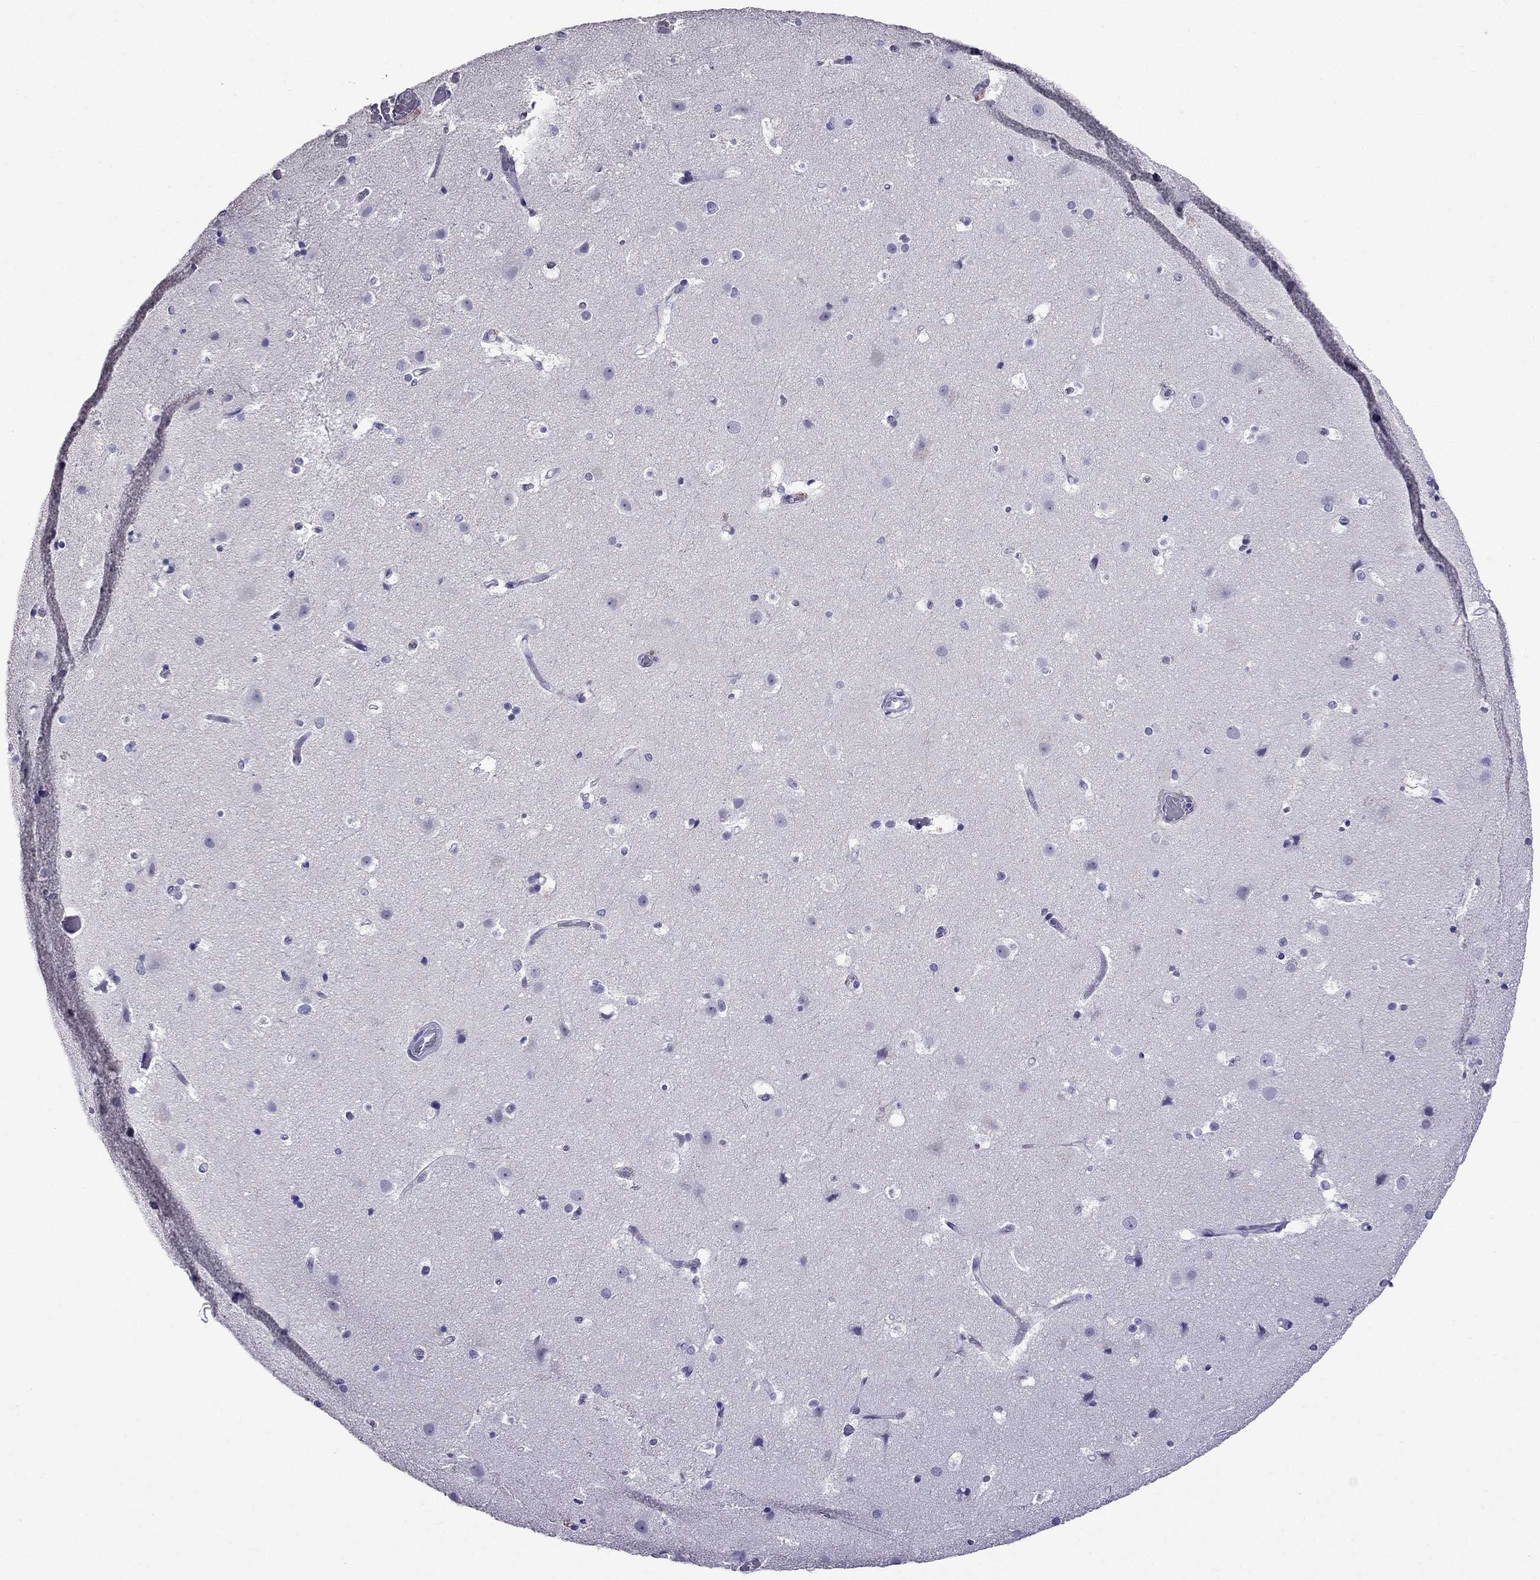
{"staining": {"intensity": "negative", "quantity": "none", "location": "none"}, "tissue": "cerebral cortex", "cell_type": "Endothelial cells", "image_type": "normal", "snomed": [{"axis": "morphology", "description": "Normal tissue, NOS"}, {"axis": "topography", "description": "Cerebral cortex"}], "caption": "Benign cerebral cortex was stained to show a protein in brown. There is no significant expression in endothelial cells. (DAB (3,3'-diaminobenzidine) IHC, high magnification).", "gene": "OLFM4", "patient": {"sex": "female", "age": 52}}